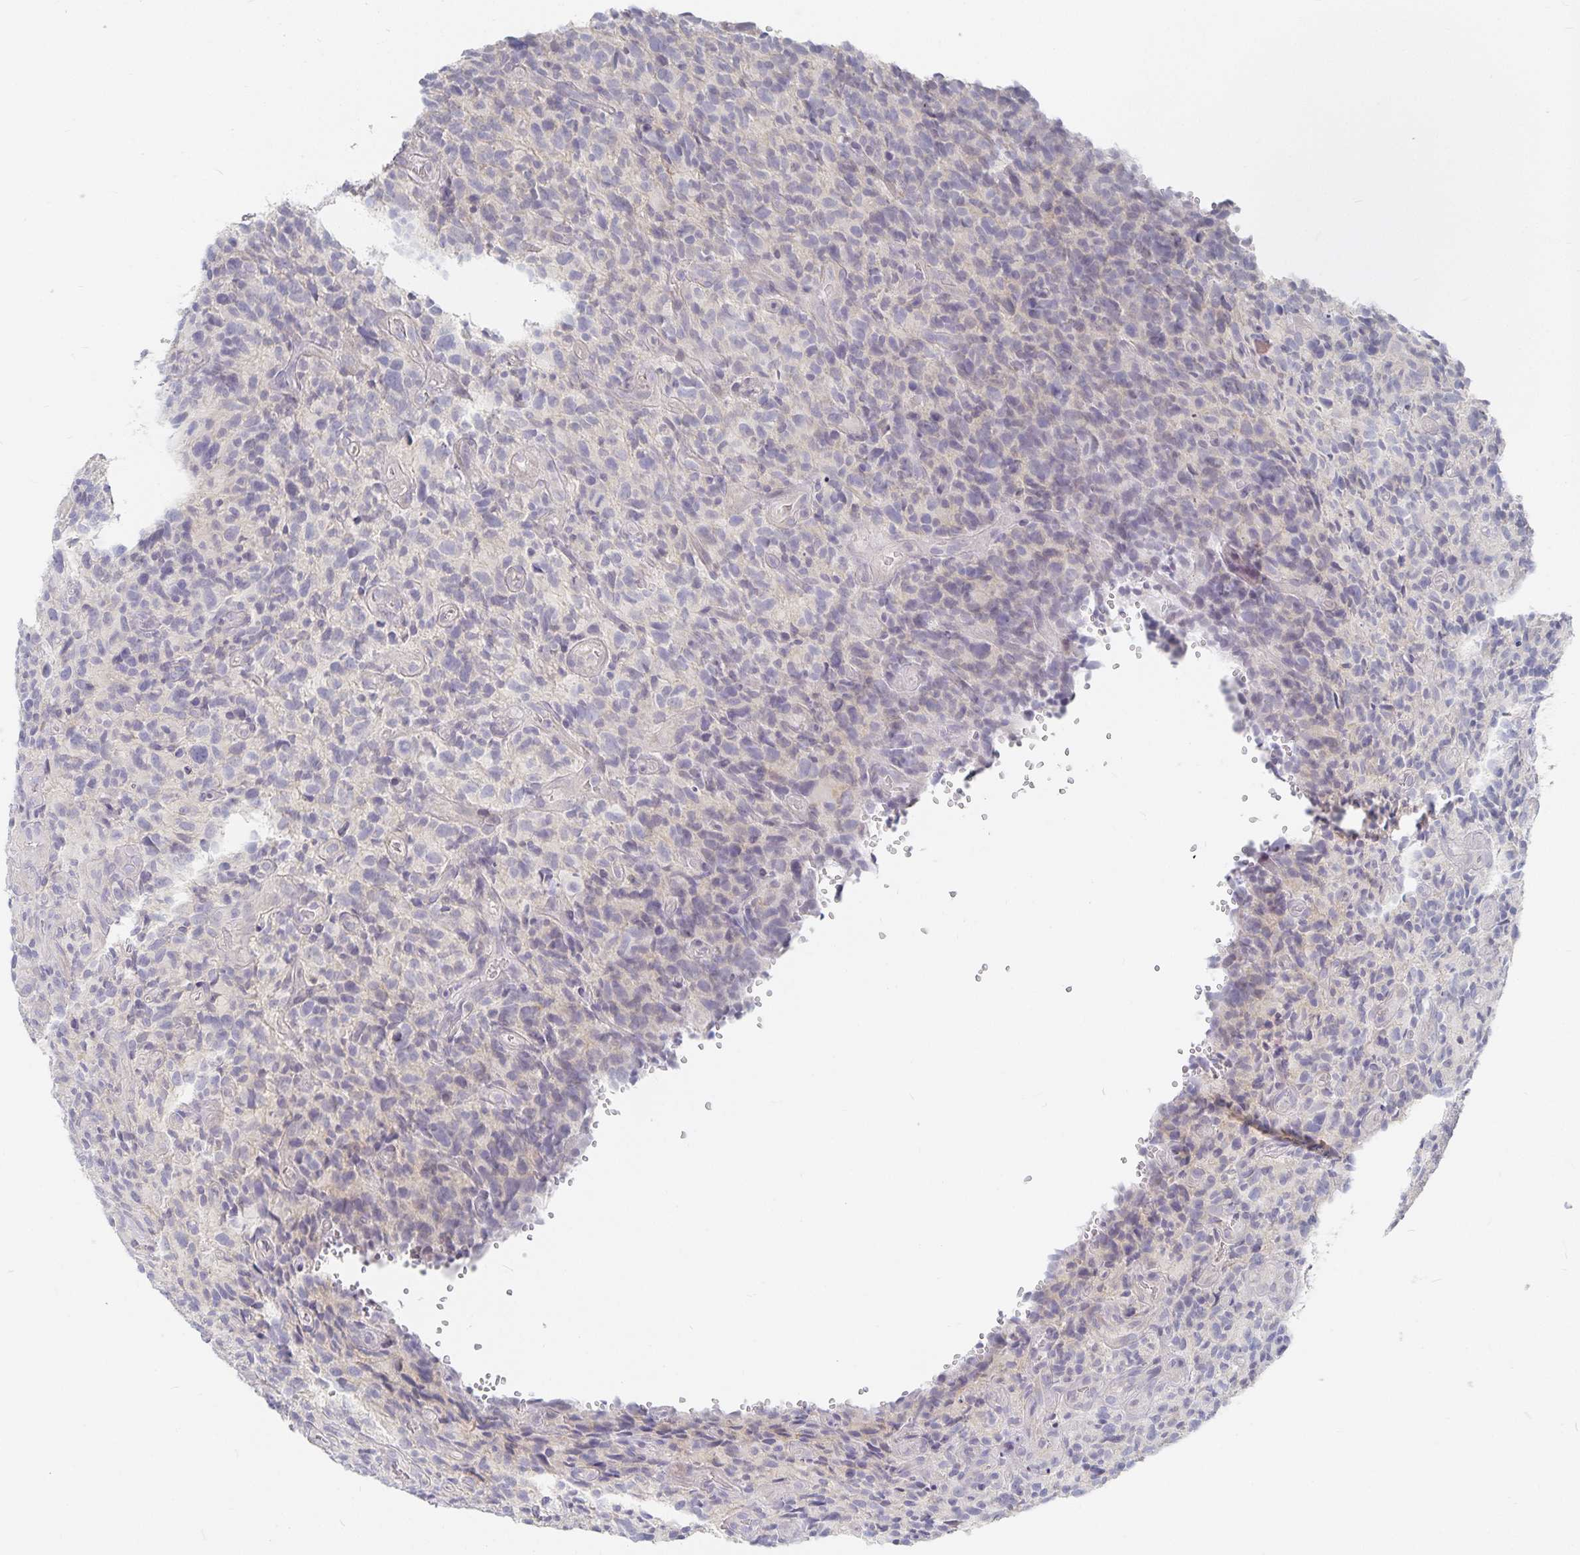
{"staining": {"intensity": "negative", "quantity": "none", "location": "none"}, "tissue": "glioma", "cell_type": "Tumor cells", "image_type": "cancer", "snomed": [{"axis": "morphology", "description": "Glioma, malignant, High grade"}, {"axis": "topography", "description": "Brain"}], "caption": "Glioma was stained to show a protein in brown. There is no significant expression in tumor cells.", "gene": "DNAH9", "patient": {"sex": "male", "age": 76}}